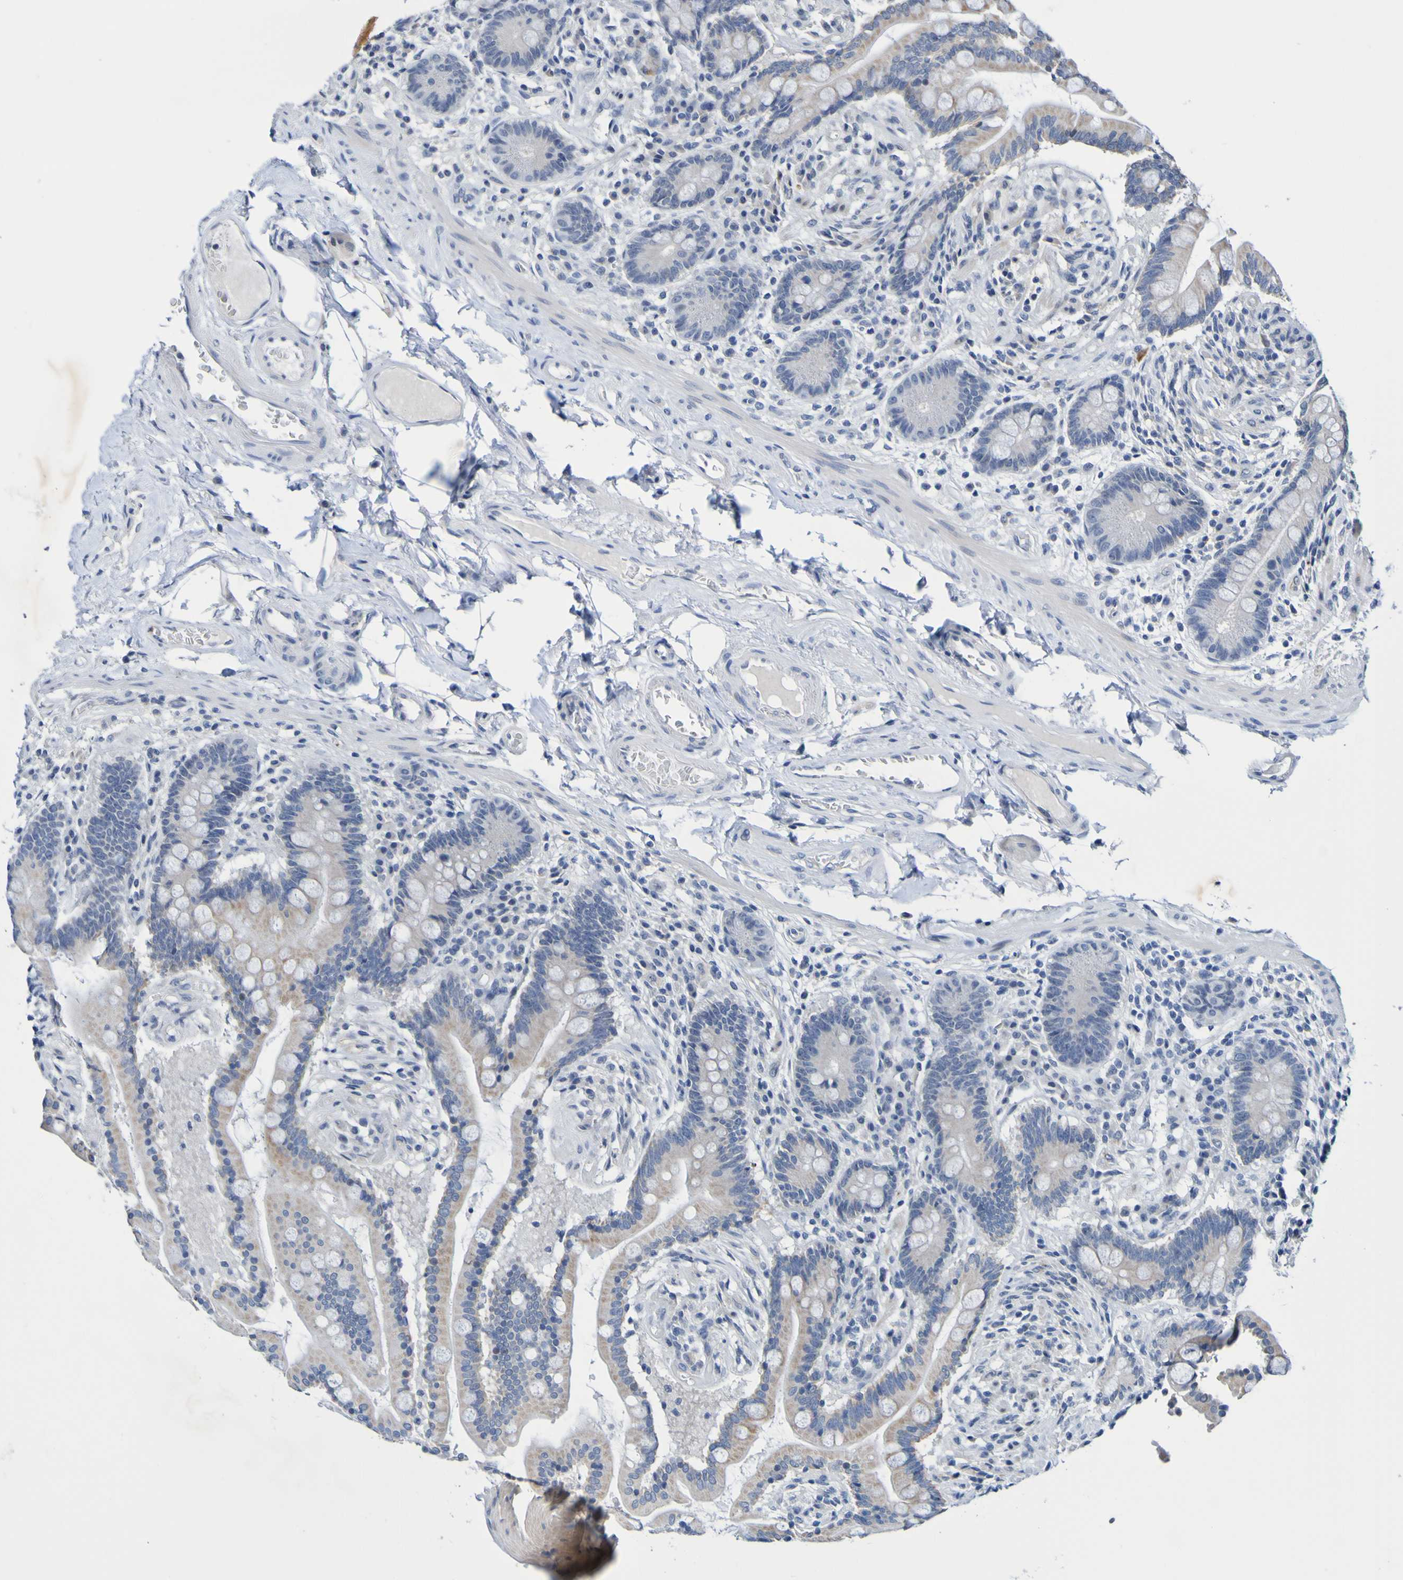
{"staining": {"intensity": "negative", "quantity": "none", "location": "none"}, "tissue": "colon", "cell_type": "Endothelial cells", "image_type": "normal", "snomed": [{"axis": "morphology", "description": "Normal tissue, NOS"}, {"axis": "topography", "description": "Colon"}], "caption": "This is an immunohistochemistry histopathology image of unremarkable human colon. There is no staining in endothelial cells.", "gene": "VMA21", "patient": {"sex": "male", "age": 73}}